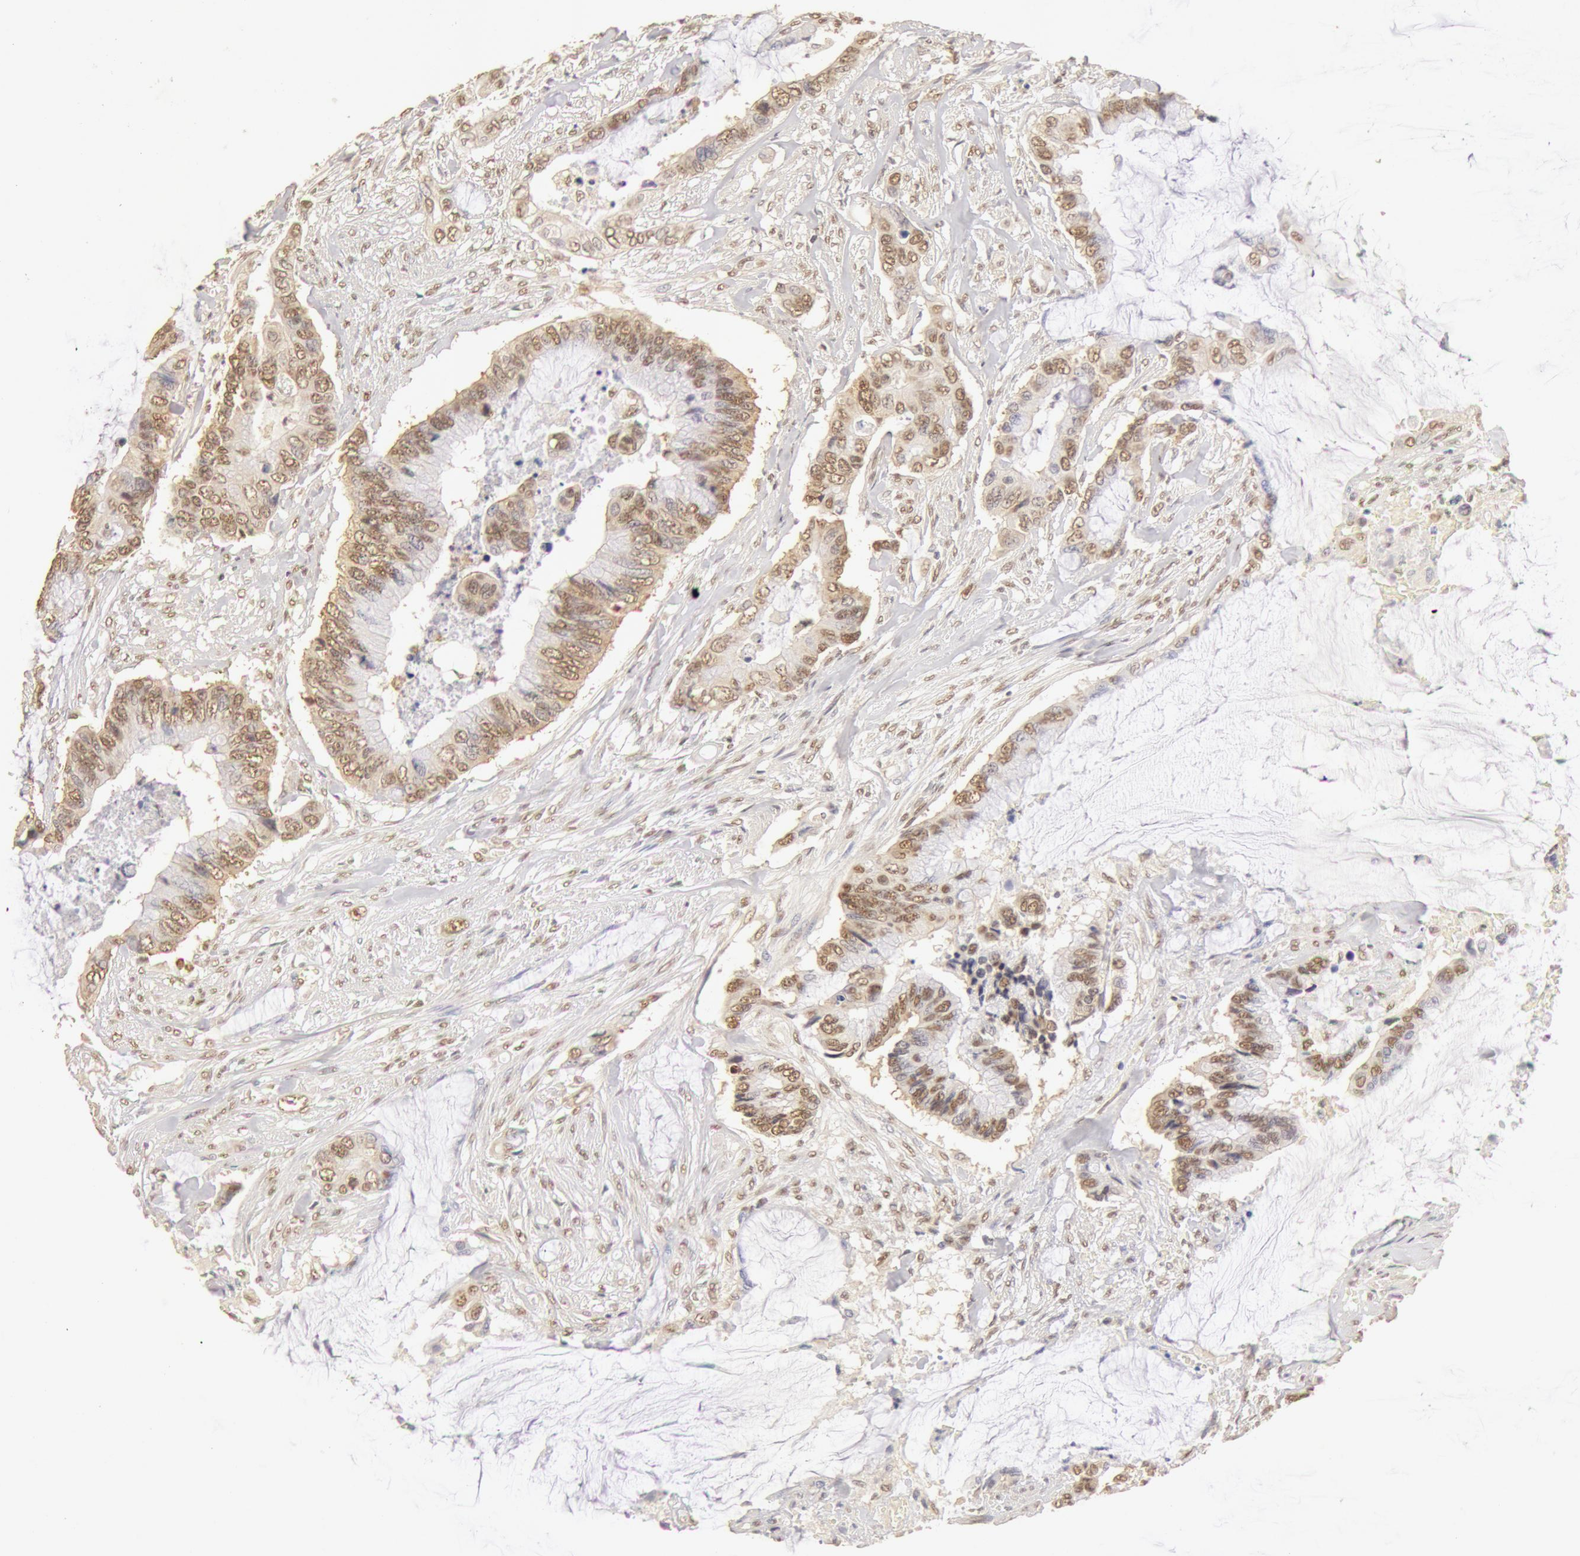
{"staining": {"intensity": "moderate", "quantity": ">75%", "location": "cytoplasmic/membranous,nuclear"}, "tissue": "colorectal cancer", "cell_type": "Tumor cells", "image_type": "cancer", "snomed": [{"axis": "morphology", "description": "Adenocarcinoma, NOS"}, {"axis": "topography", "description": "Rectum"}], "caption": "A histopathology image of adenocarcinoma (colorectal) stained for a protein demonstrates moderate cytoplasmic/membranous and nuclear brown staining in tumor cells. (DAB = brown stain, brightfield microscopy at high magnification).", "gene": "SNRNP70", "patient": {"sex": "female", "age": 59}}